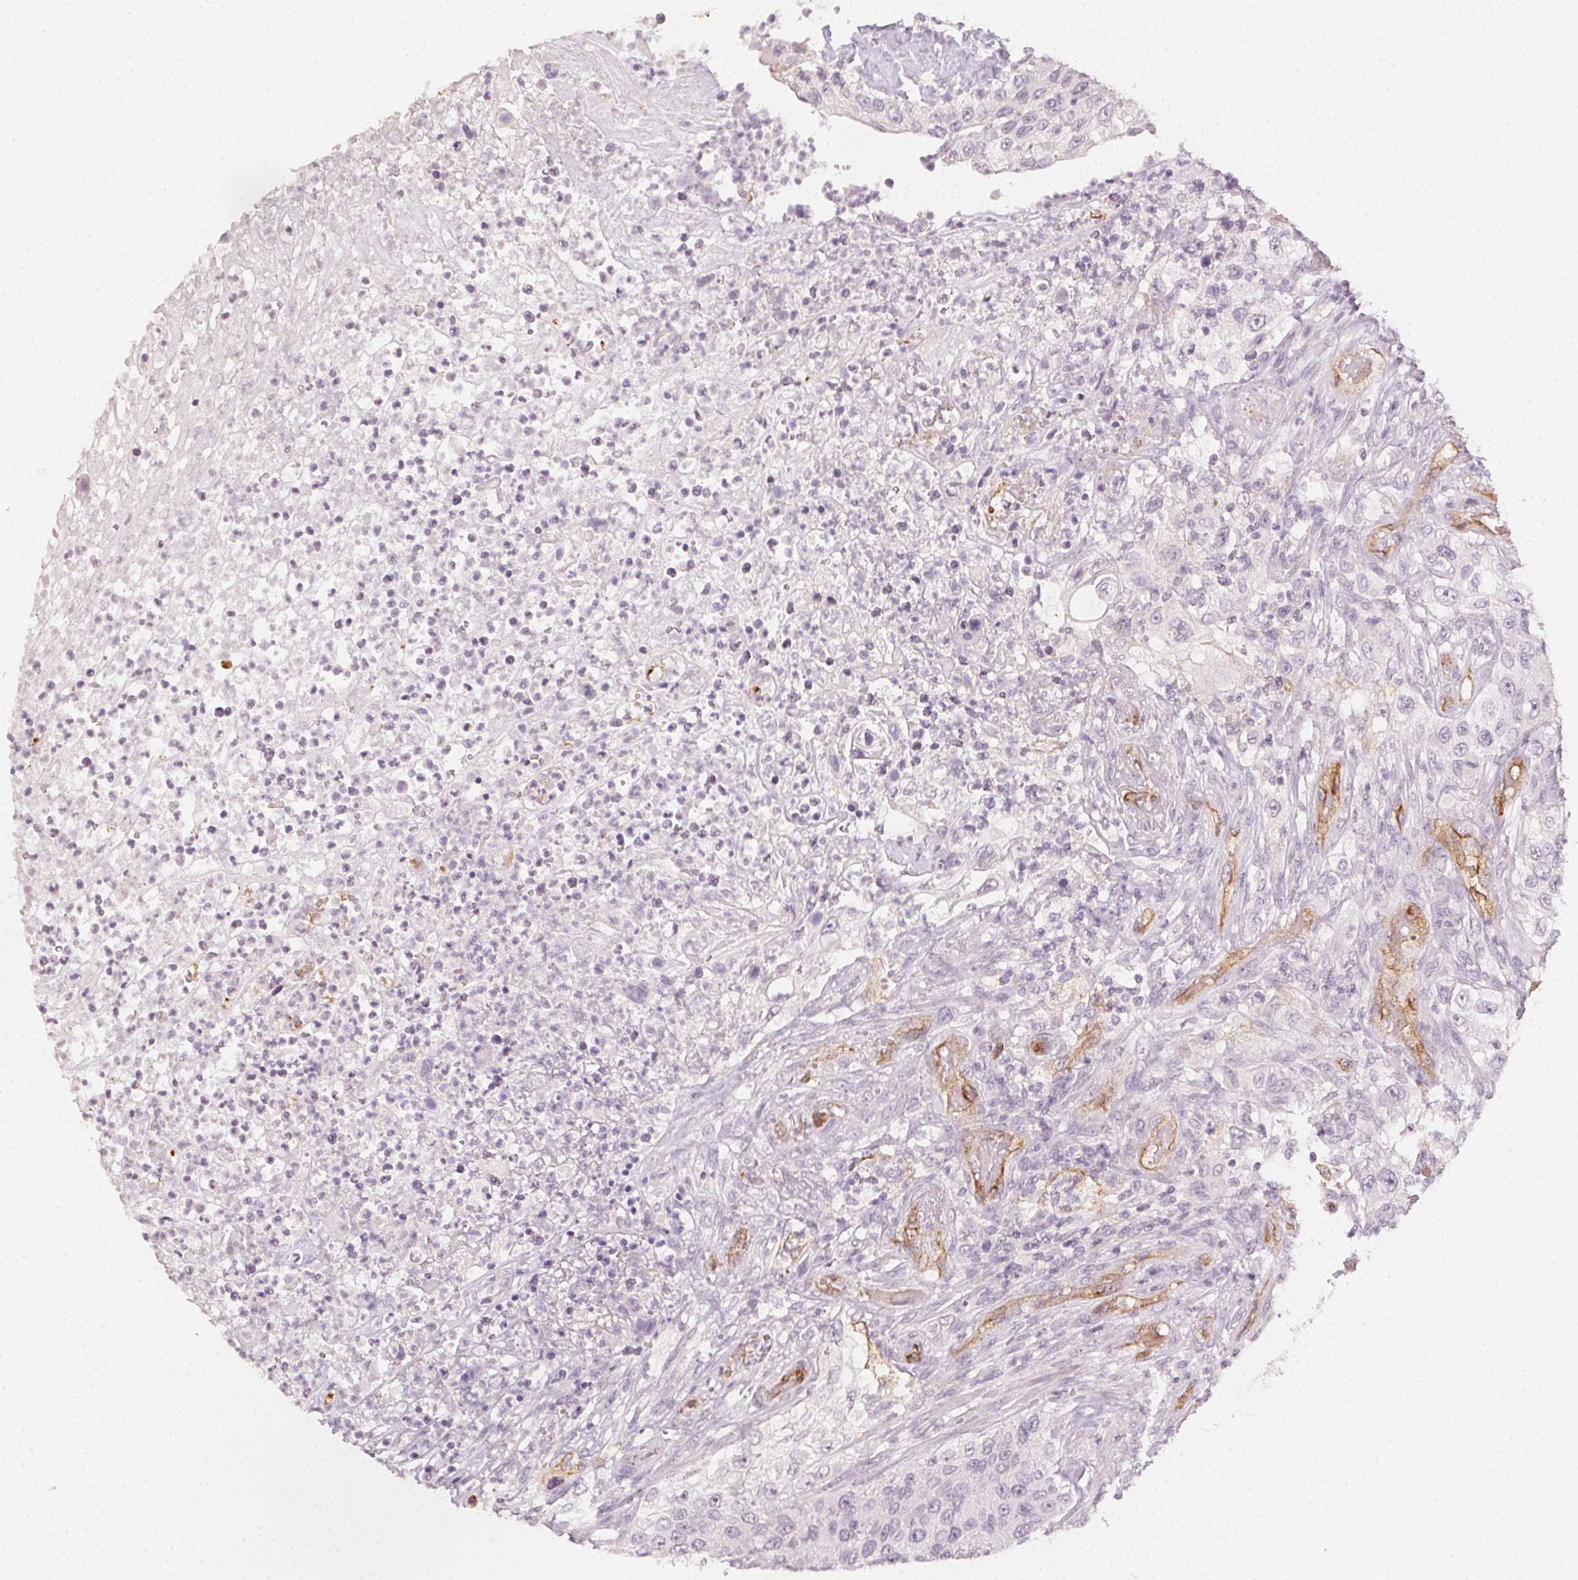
{"staining": {"intensity": "negative", "quantity": "none", "location": "none"}, "tissue": "urothelial cancer", "cell_type": "Tumor cells", "image_type": "cancer", "snomed": [{"axis": "morphology", "description": "Urothelial carcinoma, High grade"}, {"axis": "topography", "description": "Urinary bladder"}], "caption": "Immunohistochemistry (IHC) photomicrograph of human urothelial cancer stained for a protein (brown), which displays no expression in tumor cells.", "gene": "PODXL", "patient": {"sex": "female", "age": 60}}